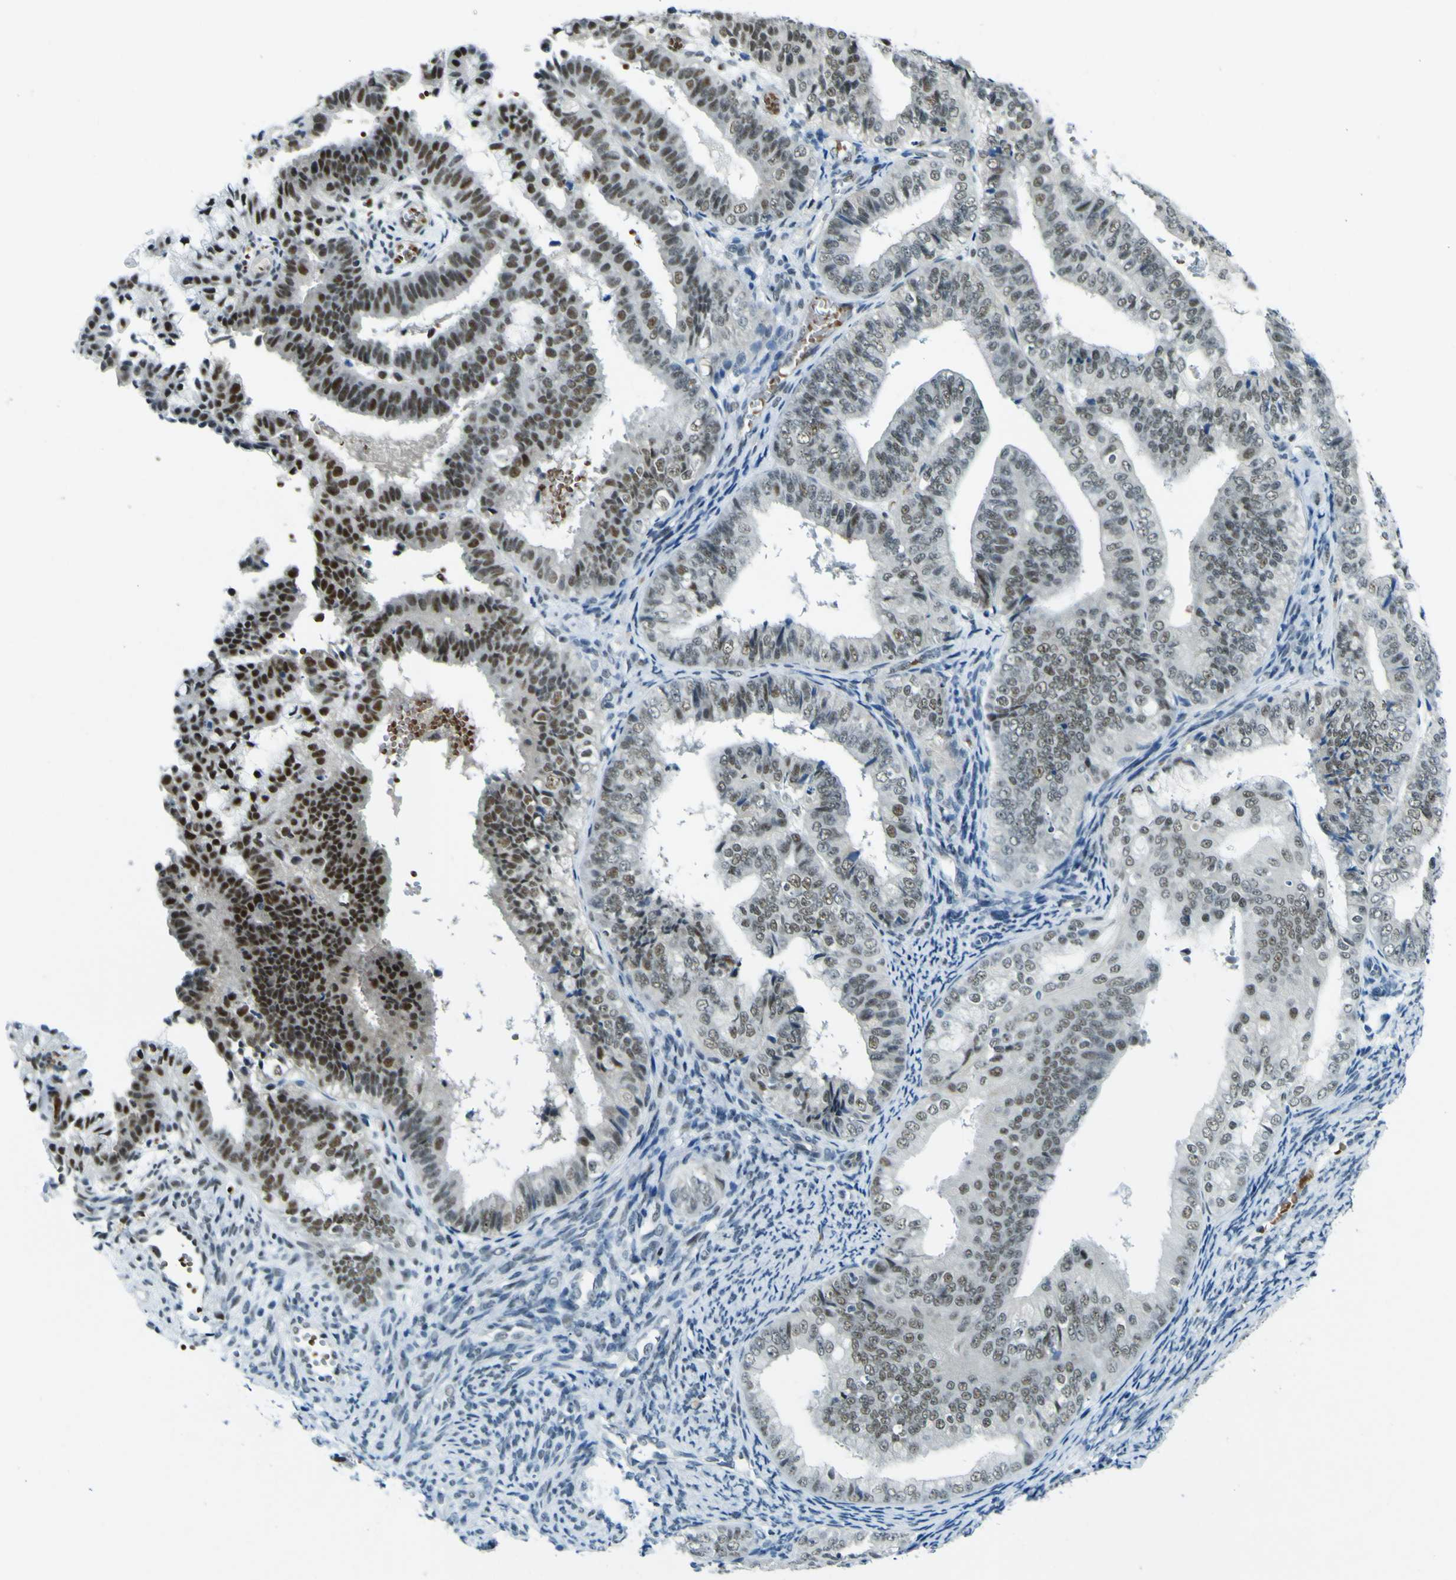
{"staining": {"intensity": "moderate", "quantity": "25%-75%", "location": "nuclear"}, "tissue": "endometrial cancer", "cell_type": "Tumor cells", "image_type": "cancer", "snomed": [{"axis": "morphology", "description": "Adenocarcinoma, NOS"}, {"axis": "topography", "description": "Endometrium"}], "caption": "There is medium levels of moderate nuclear staining in tumor cells of endometrial adenocarcinoma, as demonstrated by immunohistochemical staining (brown color).", "gene": "CEBPG", "patient": {"sex": "female", "age": 63}}